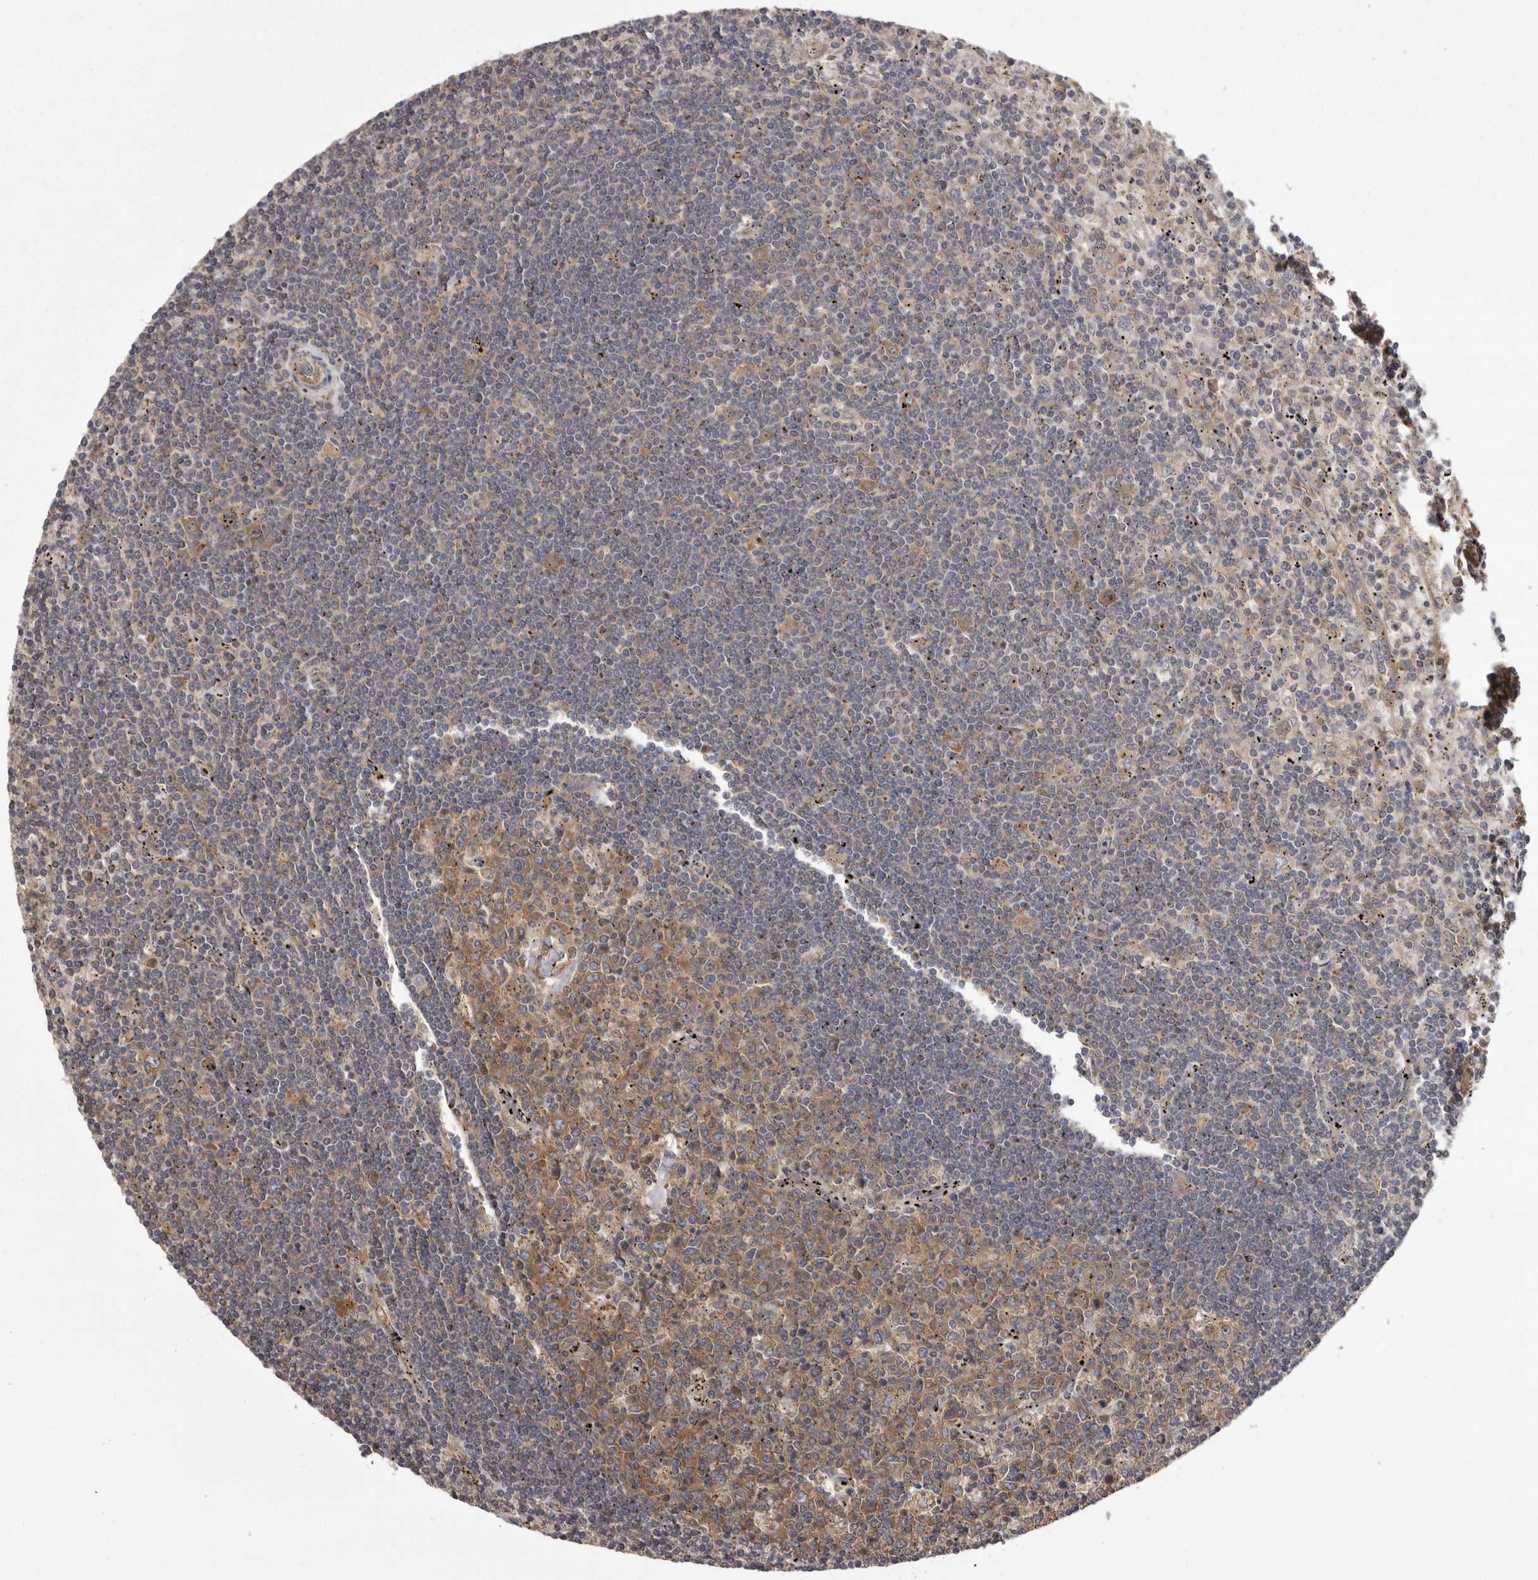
{"staining": {"intensity": "moderate", "quantity": "<25%", "location": "cytoplasmic/membranous"}, "tissue": "lymphoma", "cell_type": "Tumor cells", "image_type": "cancer", "snomed": [{"axis": "morphology", "description": "Malignant lymphoma, non-Hodgkin's type, Low grade"}, {"axis": "topography", "description": "Spleen"}], "caption": "IHC staining of malignant lymphoma, non-Hodgkin's type (low-grade), which reveals low levels of moderate cytoplasmic/membranous staining in approximately <25% of tumor cells indicating moderate cytoplasmic/membranous protein positivity. The staining was performed using DAB (3,3'-diaminobenzidine) (brown) for protein detection and nuclei were counterstained in hematoxylin (blue).", "gene": "DARS1", "patient": {"sex": "male", "age": 76}}